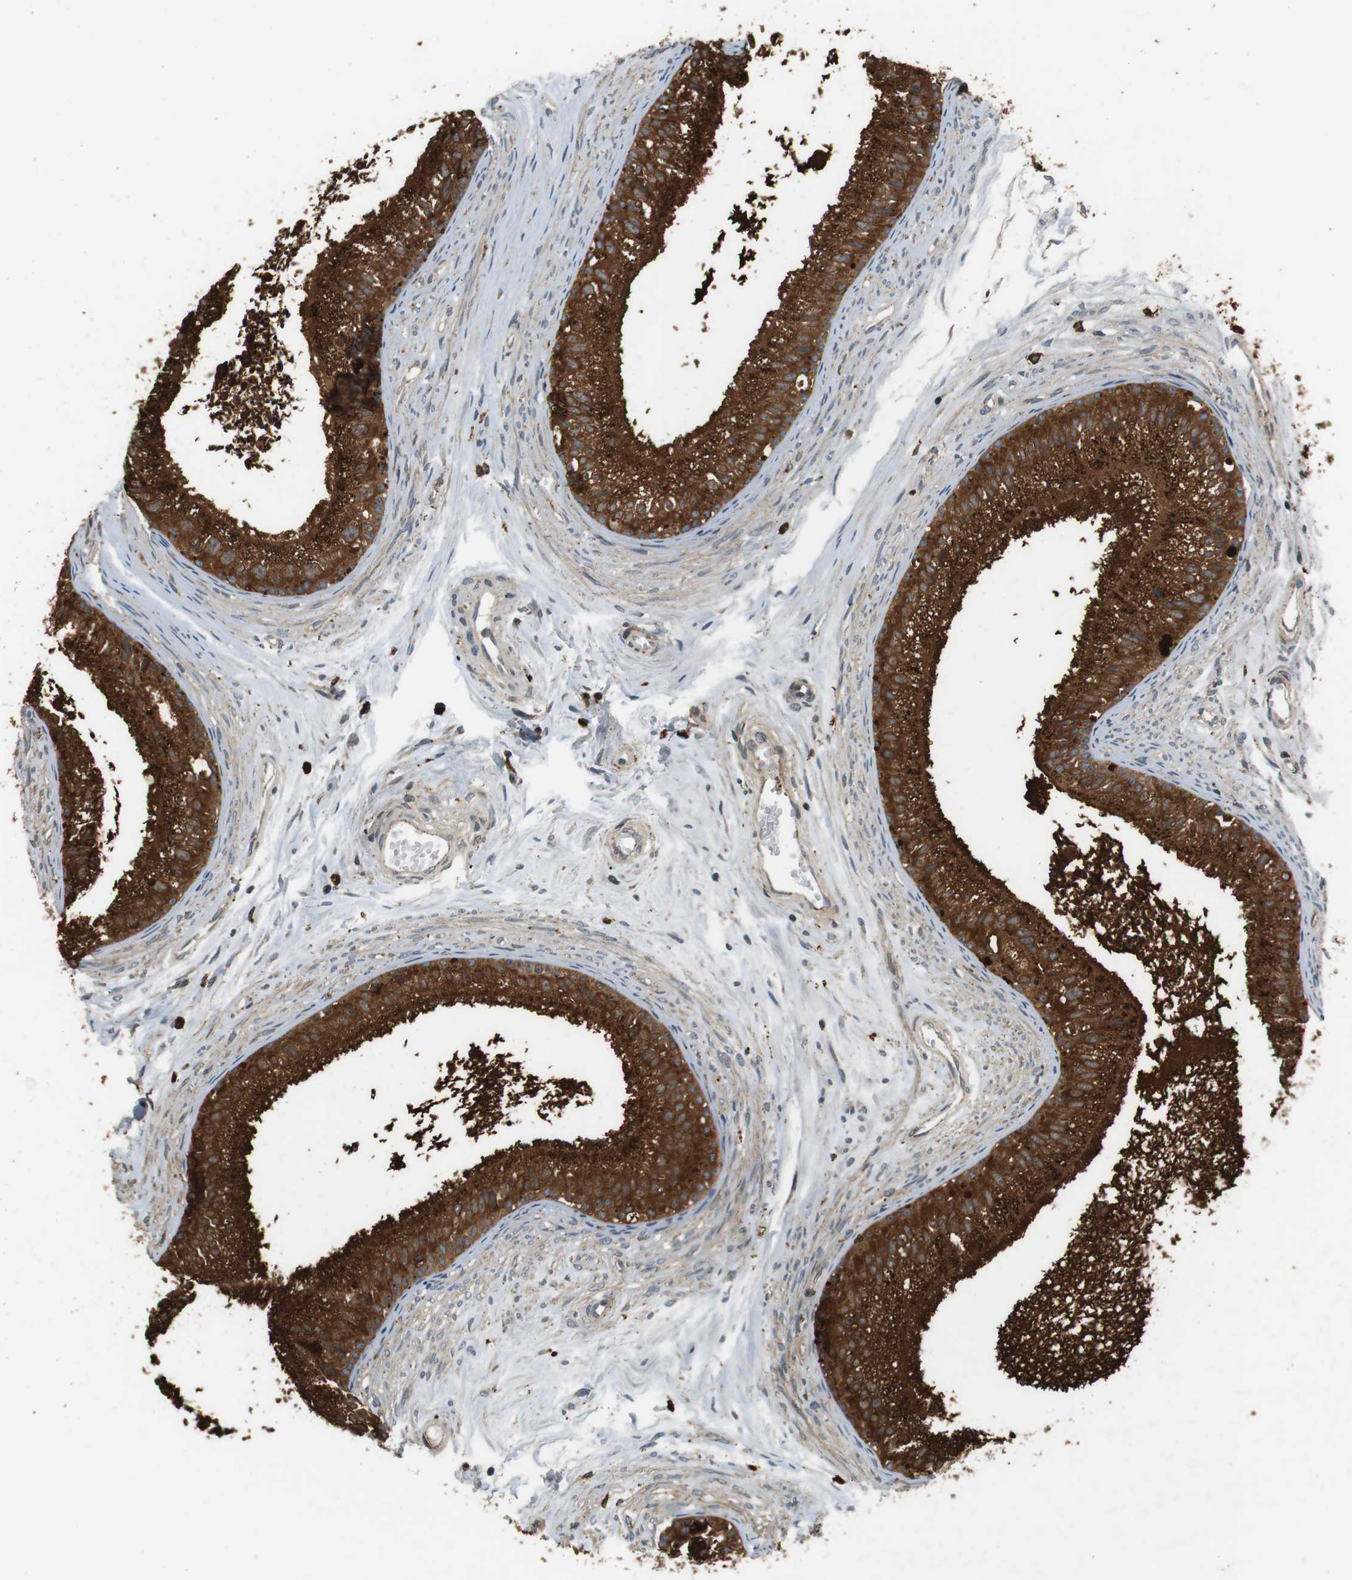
{"staining": {"intensity": "strong", "quantity": ">75%", "location": "cytoplasmic/membranous"}, "tissue": "epididymis", "cell_type": "Glandular cells", "image_type": "normal", "snomed": [{"axis": "morphology", "description": "Normal tissue, NOS"}, {"axis": "topography", "description": "Epididymis"}], "caption": "Strong cytoplasmic/membranous protein expression is present in about >75% of glandular cells in epididymis.", "gene": "TXNRD1", "patient": {"sex": "male", "age": 56}}